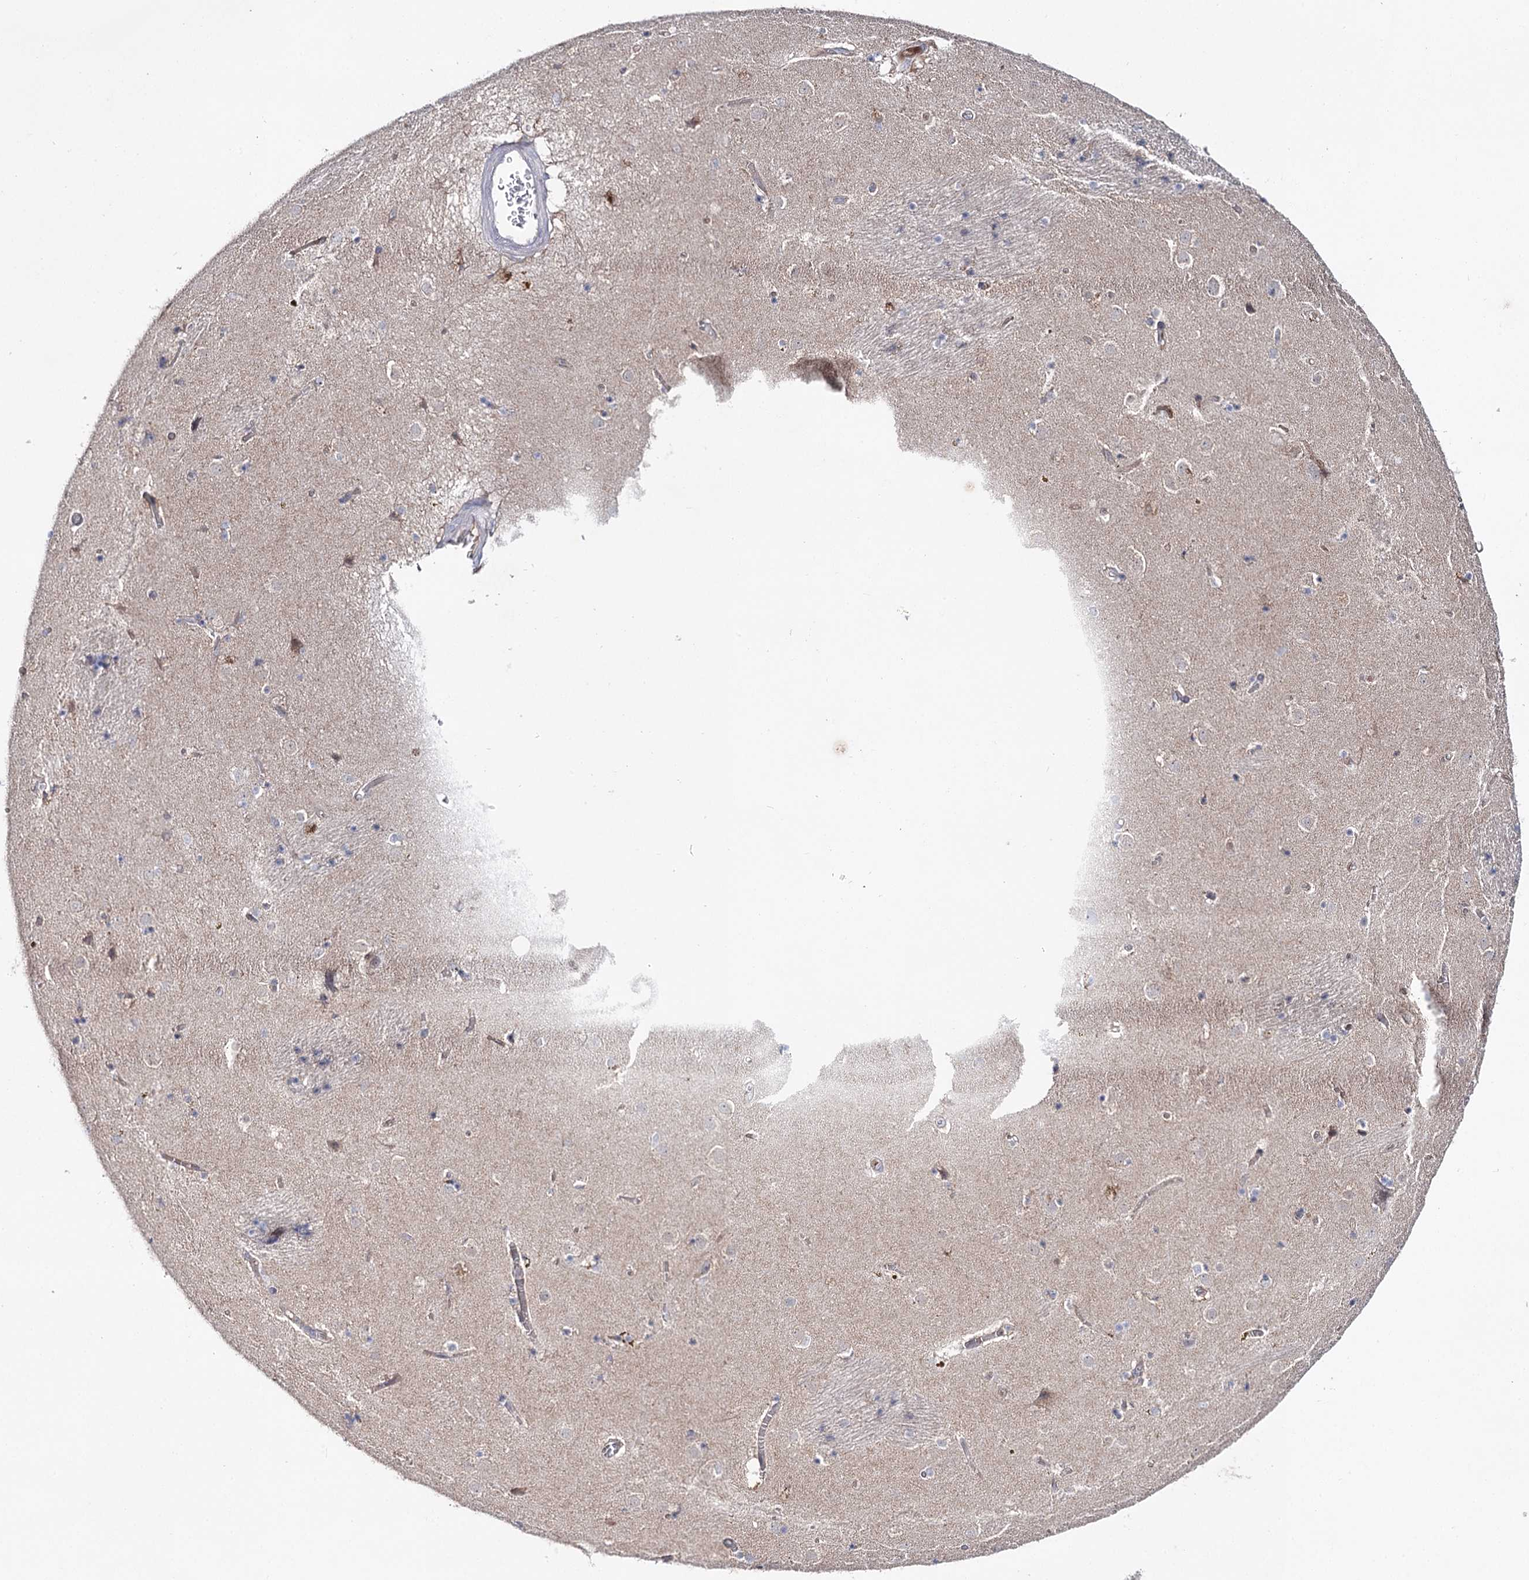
{"staining": {"intensity": "negative", "quantity": "none", "location": "none"}, "tissue": "caudate", "cell_type": "Glial cells", "image_type": "normal", "snomed": [{"axis": "morphology", "description": "Normal tissue, NOS"}, {"axis": "topography", "description": "Lateral ventricle wall"}], "caption": "This image is of unremarkable caudate stained with immunohistochemistry to label a protein in brown with the nuclei are counter-stained blue. There is no staining in glial cells.", "gene": "LRRC14B", "patient": {"sex": "male", "age": 70}}